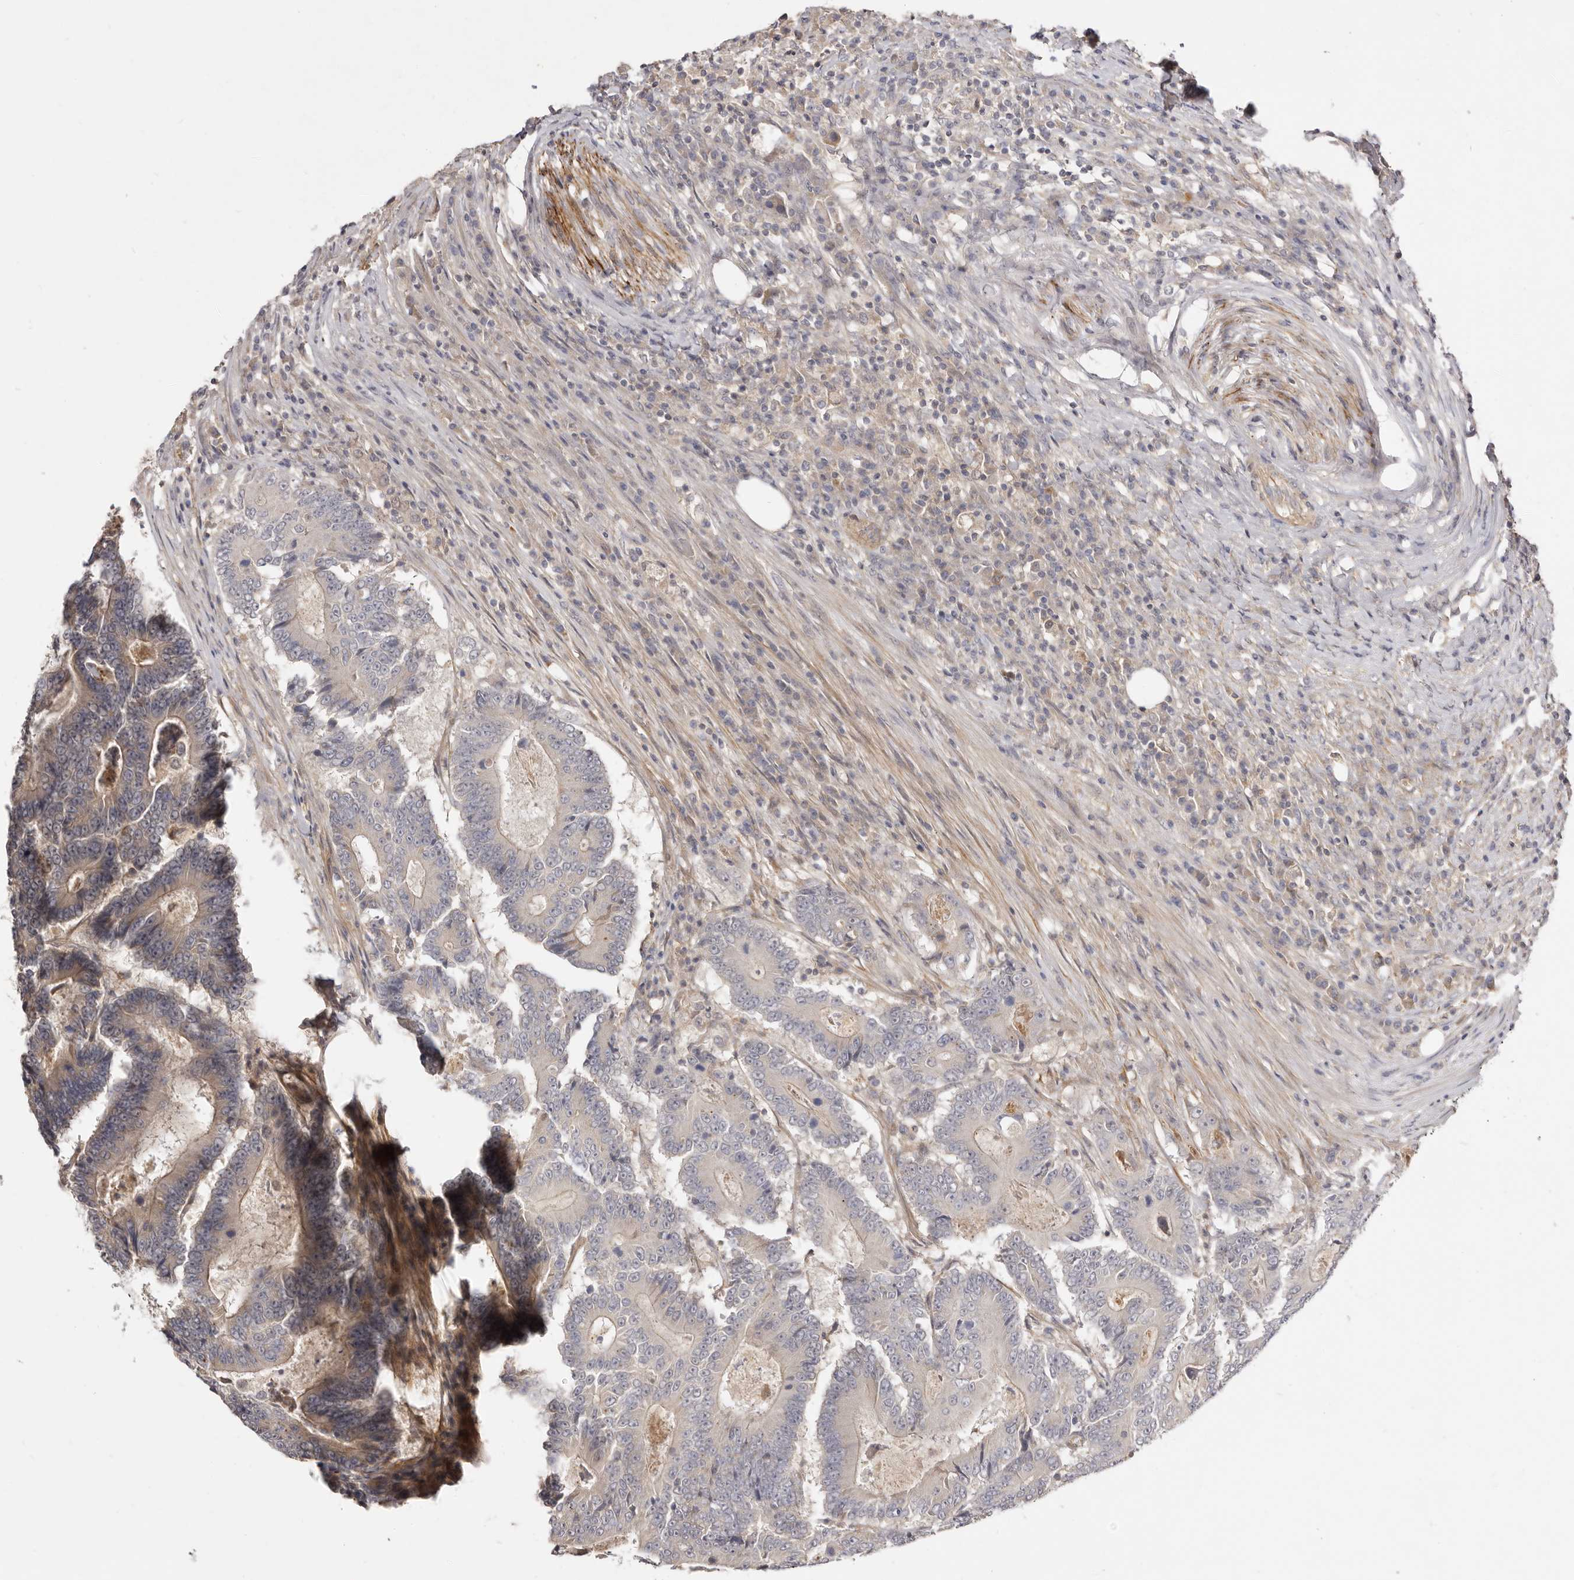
{"staining": {"intensity": "negative", "quantity": "none", "location": "none"}, "tissue": "colorectal cancer", "cell_type": "Tumor cells", "image_type": "cancer", "snomed": [{"axis": "morphology", "description": "Adenocarcinoma, NOS"}, {"axis": "topography", "description": "Colon"}], "caption": "The immunohistochemistry (IHC) photomicrograph has no significant expression in tumor cells of colorectal cancer (adenocarcinoma) tissue.", "gene": "ADAMTS9", "patient": {"sex": "male", "age": 83}}